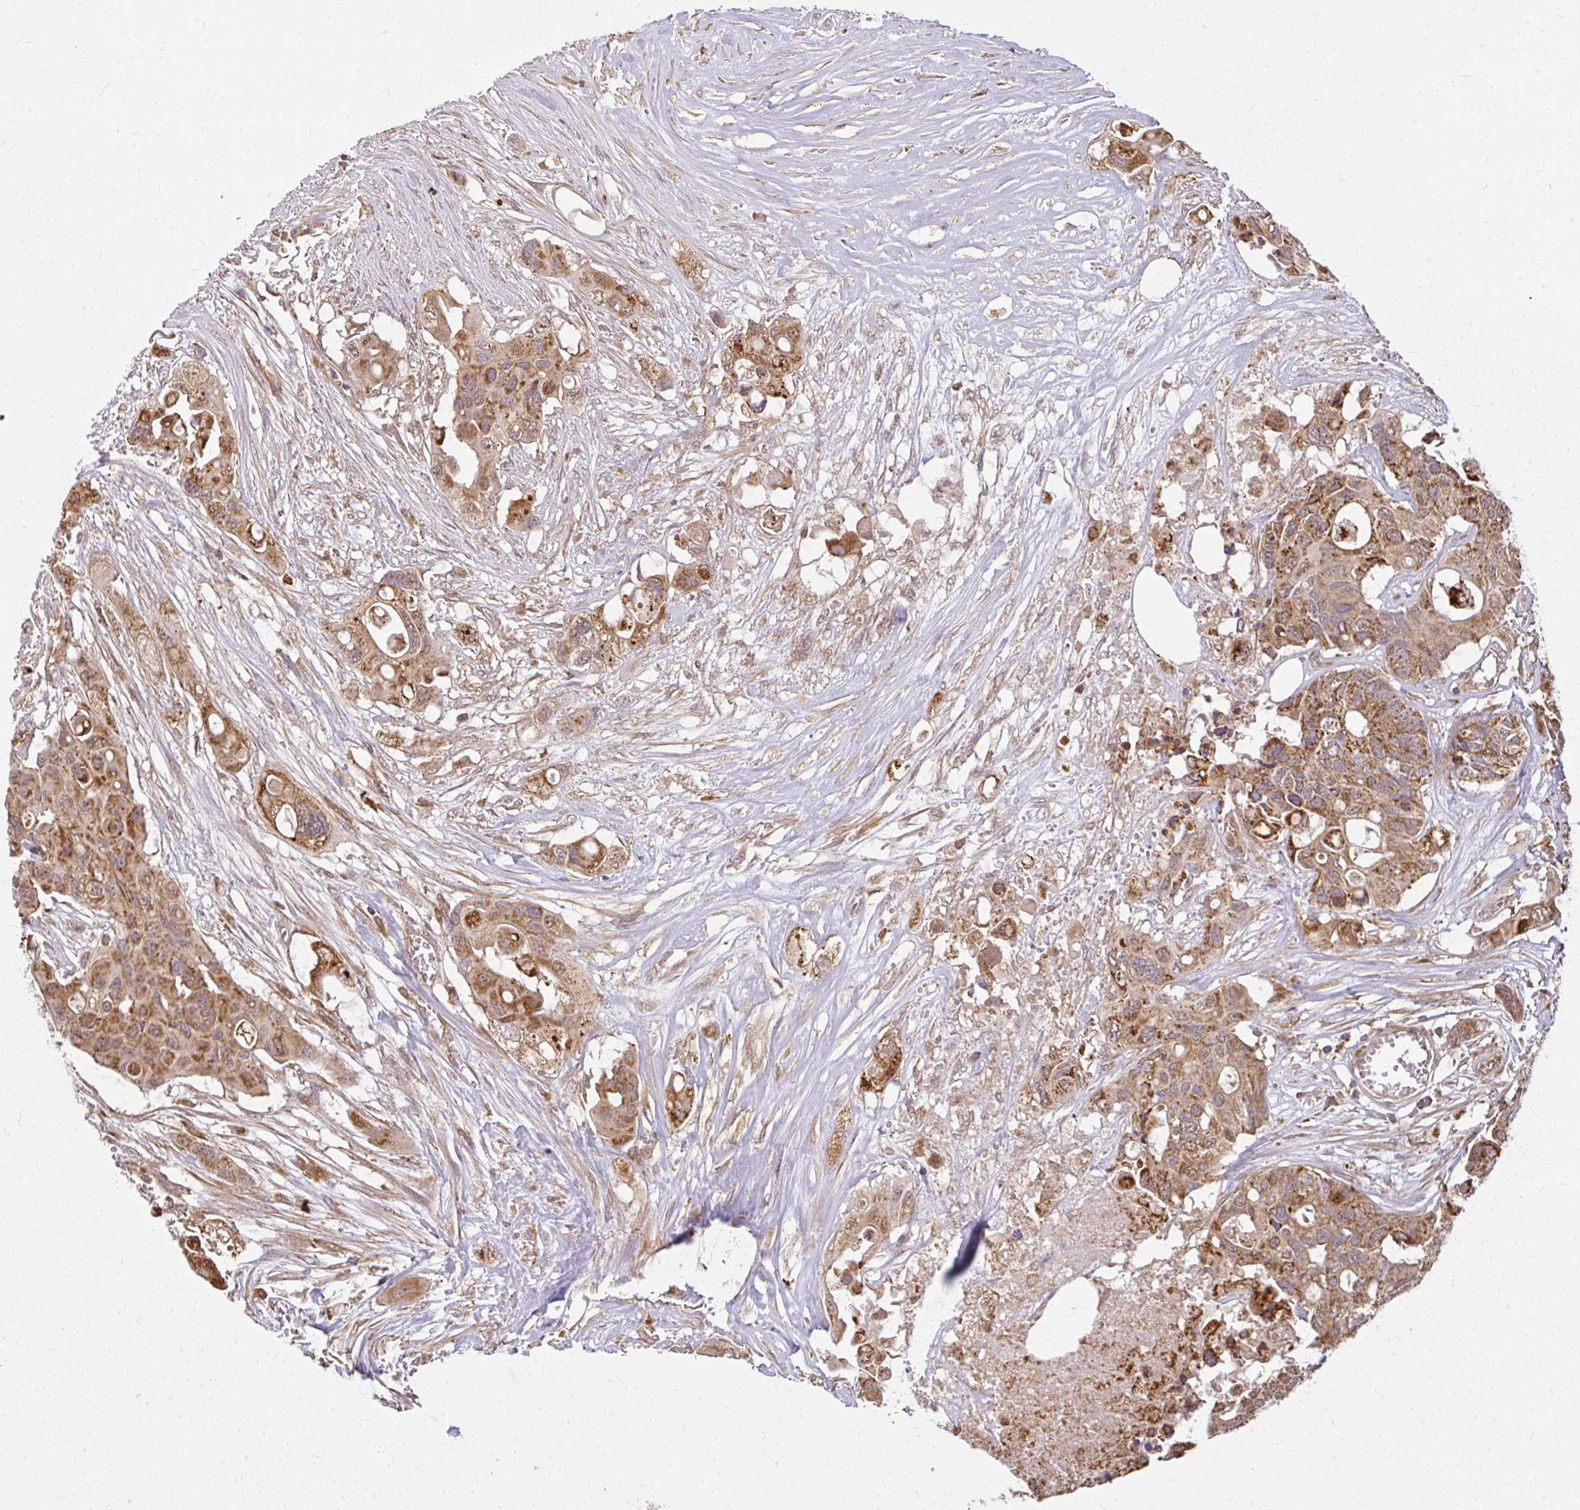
{"staining": {"intensity": "moderate", "quantity": ">75%", "location": "cytoplasmic/membranous"}, "tissue": "colorectal cancer", "cell_type": "Tumor cells", "image_type": "cancer", "snomed": [{"axis": "morphology", "description": "Adenocarcinoma, NOS"}, {"axis": "topography", "description": "Colon"}], "caption": "Colorectal cancer (adenocarcinoma) tissue displays moderate cytoplasmic/membranous expression in approximately >75% of tumor cells", "gene": "GNS", "patient": {"sex": "male", "age": 77}}